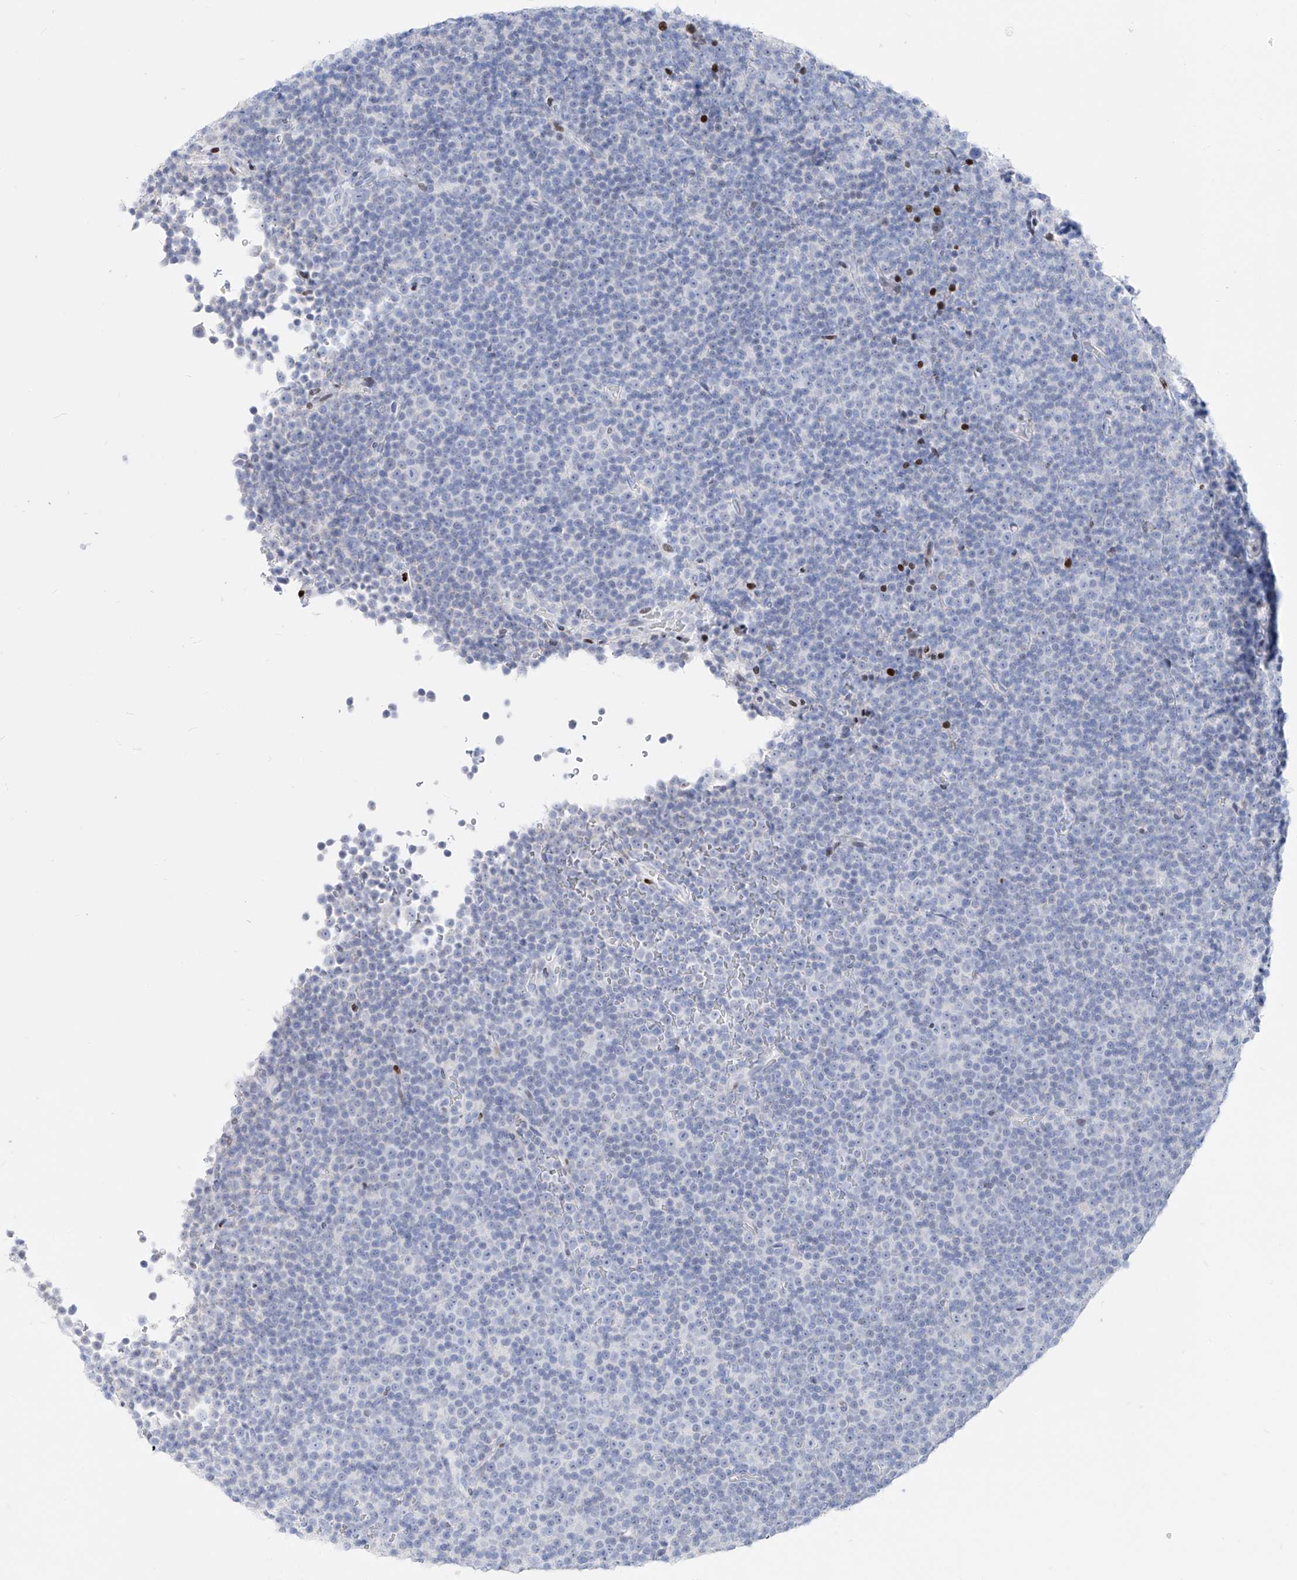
{"staining": {"intensity": "negative", "quantity": "none", "location": "none"}, "tissue": "lymphoma", "cell_type": "Tumor cells", "image_type": "cancer", "snomed": [{"axis": "morphology", "description": "Malignant lymphoma, non-Hodgkin's type, Low grade"}, {"axis": "topography", "description": "Lymph node"}], "caption": "An IHC histopathology image of malignant lymphoma, non-Hodgkin's type (low-grade) is shown. There is no staining in tumor cells of malignant lymphoma, non-Hodgkin's type (low-grade). (DAB IHC visualized using brightfield microscopy, high magnification).", "gene": "FRS3", "patient": {"sex": "female", "age": 67}}